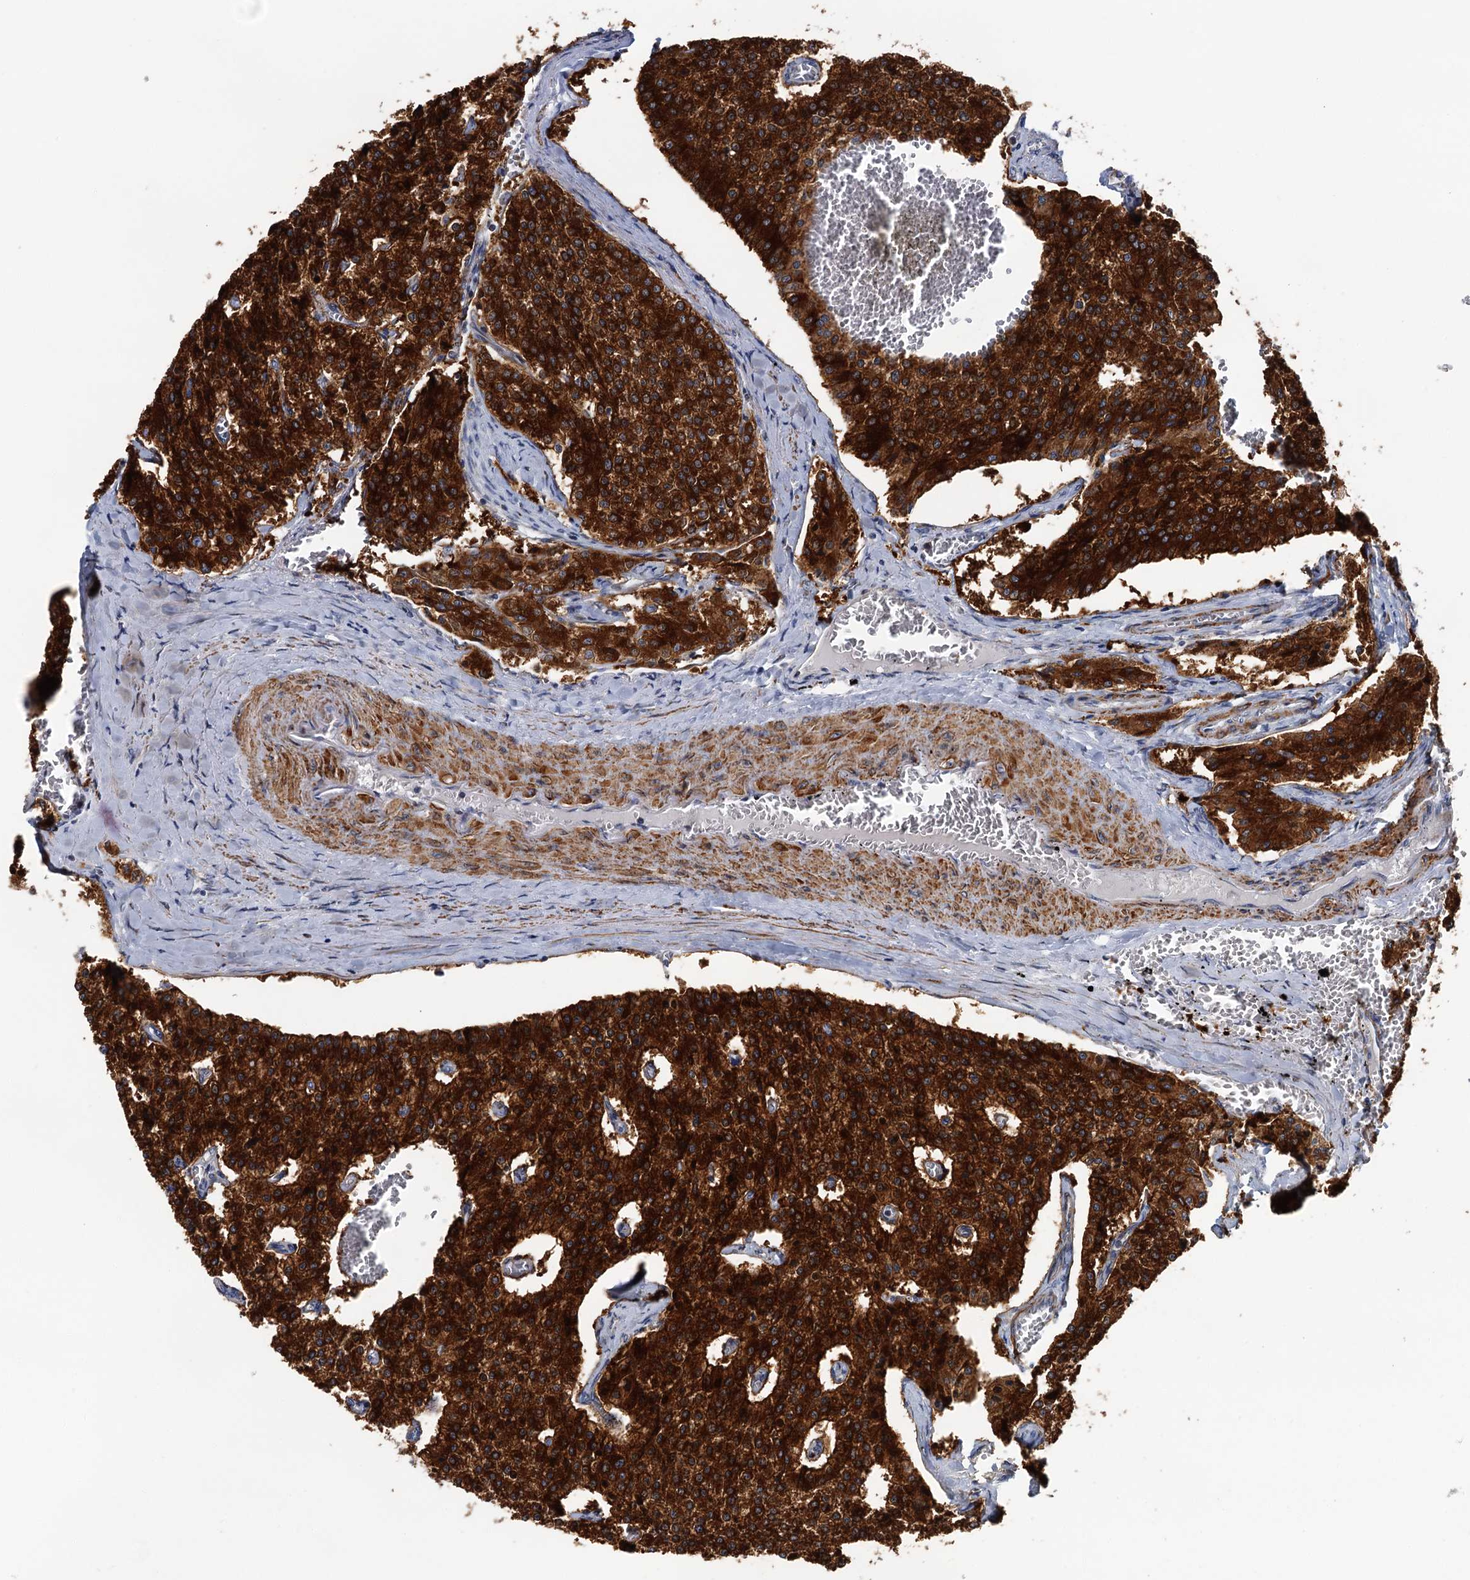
{"staining": {"intensity": "strong", "quantity": ">75%", "location": "cytoplasmic/membranous"}, "tissue": "carcinoid", "cell_type": "Tumor cells", "image_type": "cancer", "snomed": [{"axis": "morphology", "description": "Carcinoid, malignant, NOS"}, {"axis": "topography", "description": "Colon"}], "caption": "This is an image of immunohistochemistry staining of carcinoid (malignant), which shows strong expression in the cytoplasmic/membranous of tumor cells.", "gene": "BET1L", "patient": {"sex": "female", "age": 52}}